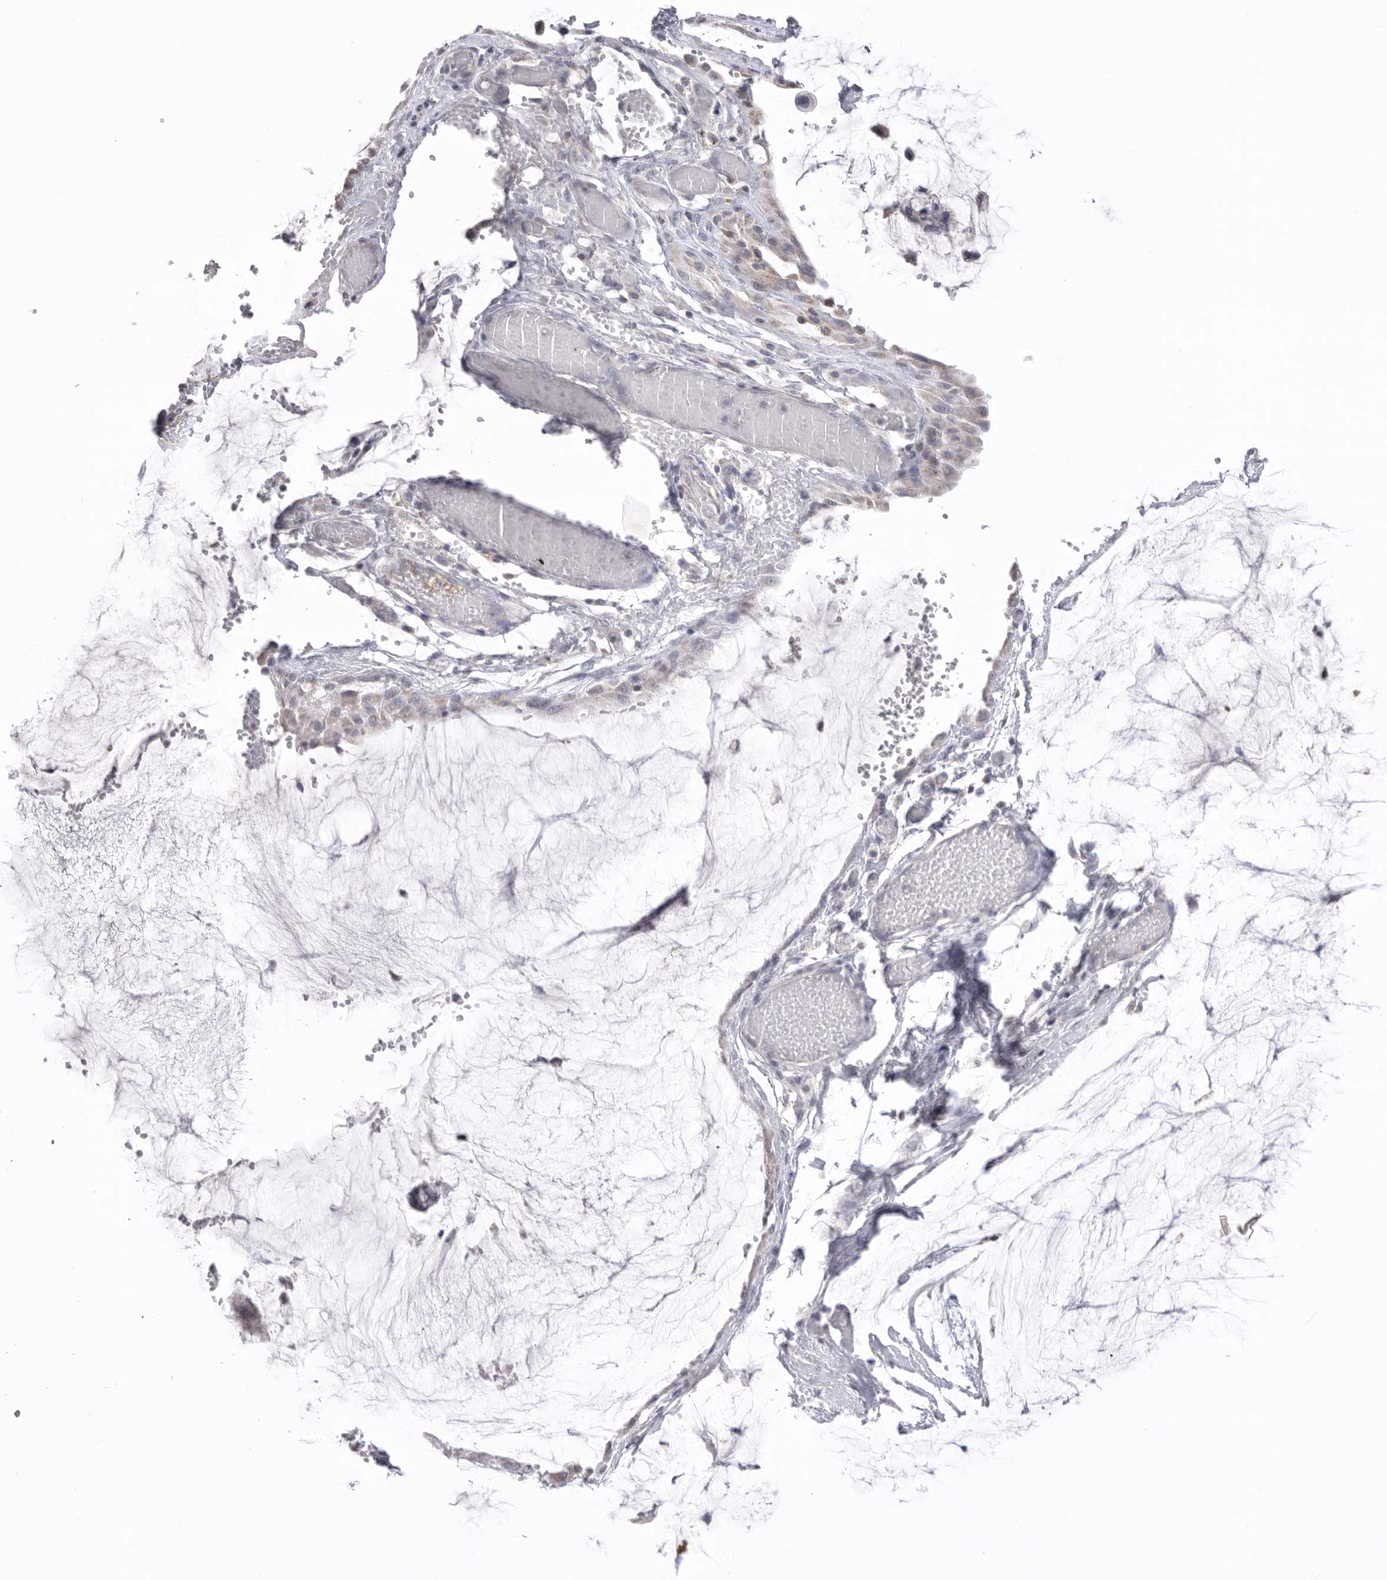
{"staining": {"intensity": "weak", "quantity": "<25%", "location": "cytoplasmic/membranous"}, "tissue": "ovarian cancer", "cell_type": "Tumor cells", "image_type": "cancer", "snomed": [{"axis": "morphology", "description": "Cystadenocarcinoma, mucinous, NOS"}, {"axis": "topography", "description": "Ovary"}], "caption": "High magnification brightfield microscopy of ovarian mucinous cystadenocarcinoma stained with DAB (3,3'-diaminobenzidine) (brown) and counterstained with hematoxylin (blue): tumor cells show no significant staining.", "gene": "VDAC3", "patient": {"sex": "female", "age": 39}}